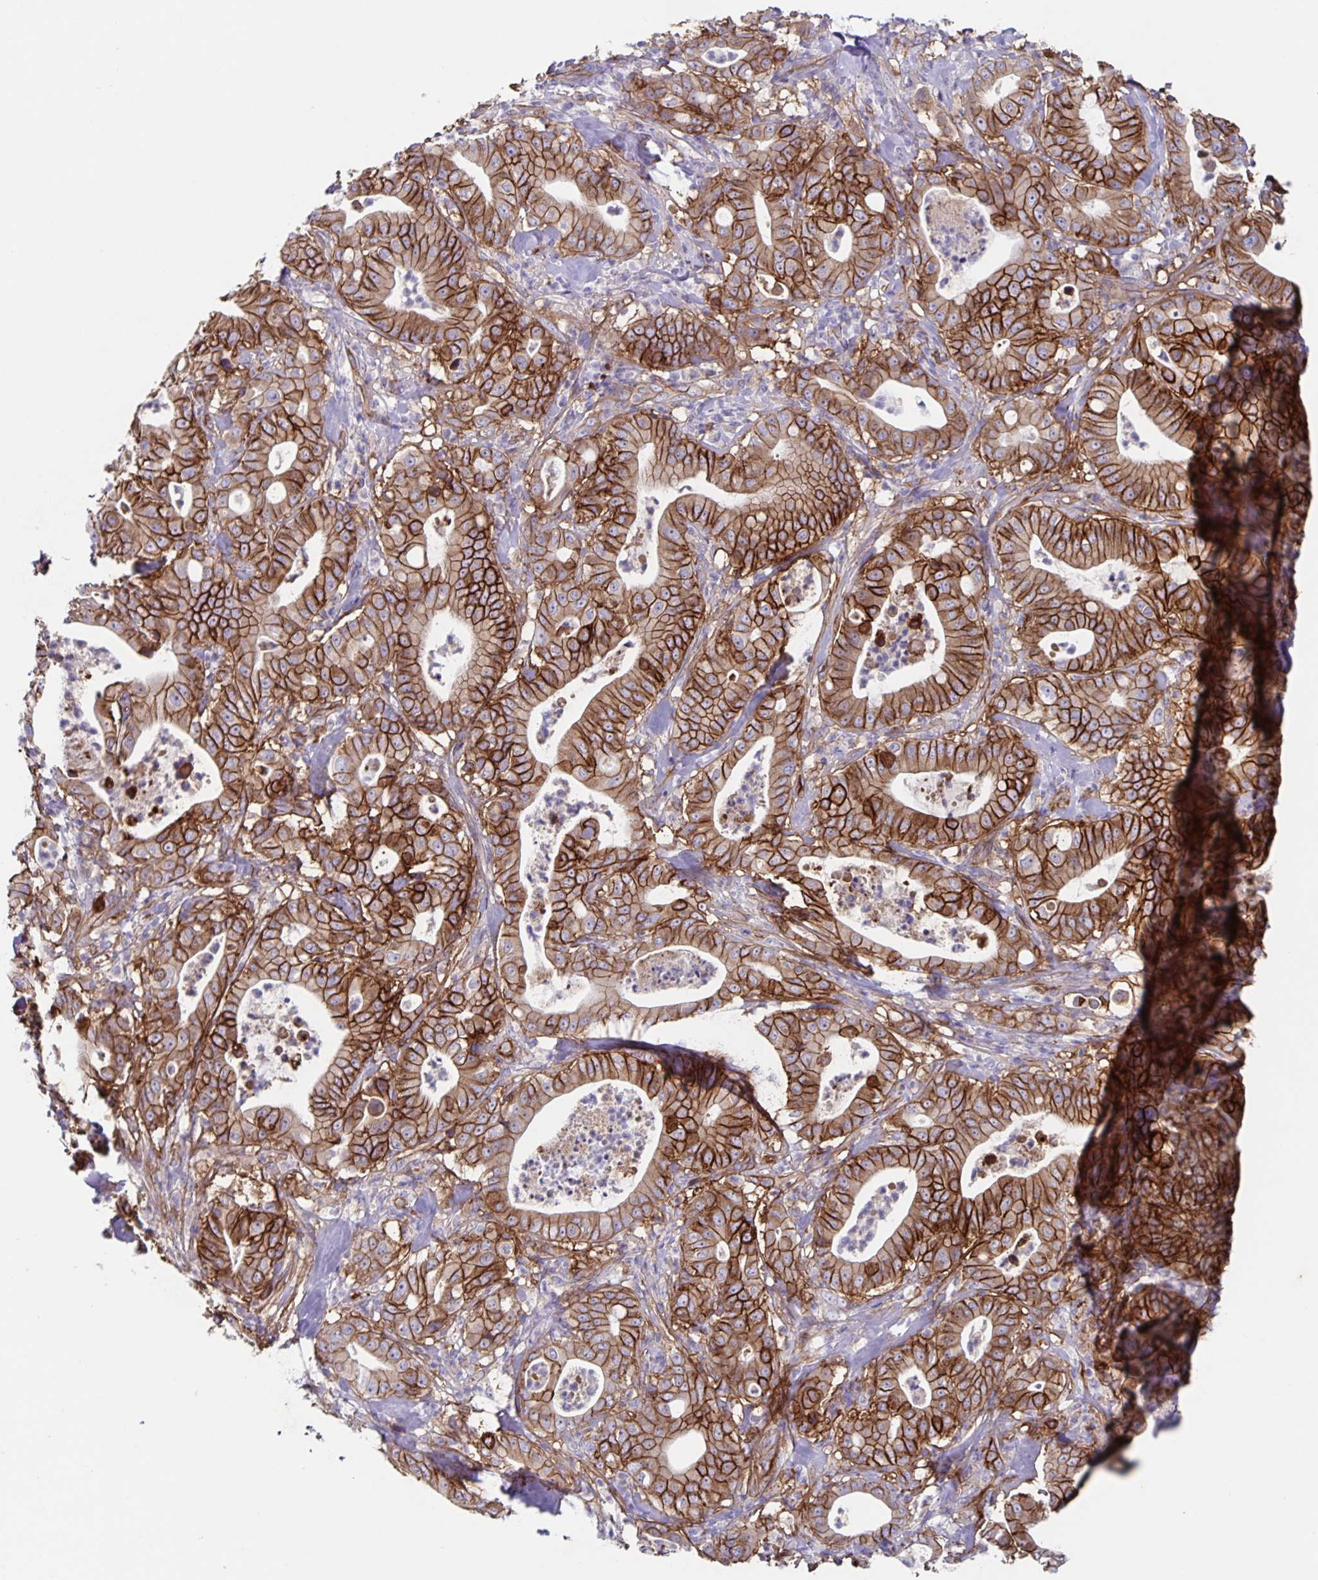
{"staining": {"intensity": "strong", "quantity": ">75%", "location": "cytoplasmic/membranous"}, "tissue": "pancreatic cancer", "cell_type": "Tumor cells", "image_type": "cancer", "snomed": [{"axis": "morphology", "description": "Adenocarcinoma, NOS"}, {"axis": "topography", "description": "Pancreas"}], "caption": "This micrograph exhibits IHC staining of human adenocarcinoma (pancreatic), with high strong cytoplasmic/membranous positivity in about >75% of tumor cells.", "gene": "ITGA2", "patient": {"sex": "male", "age": 71}}